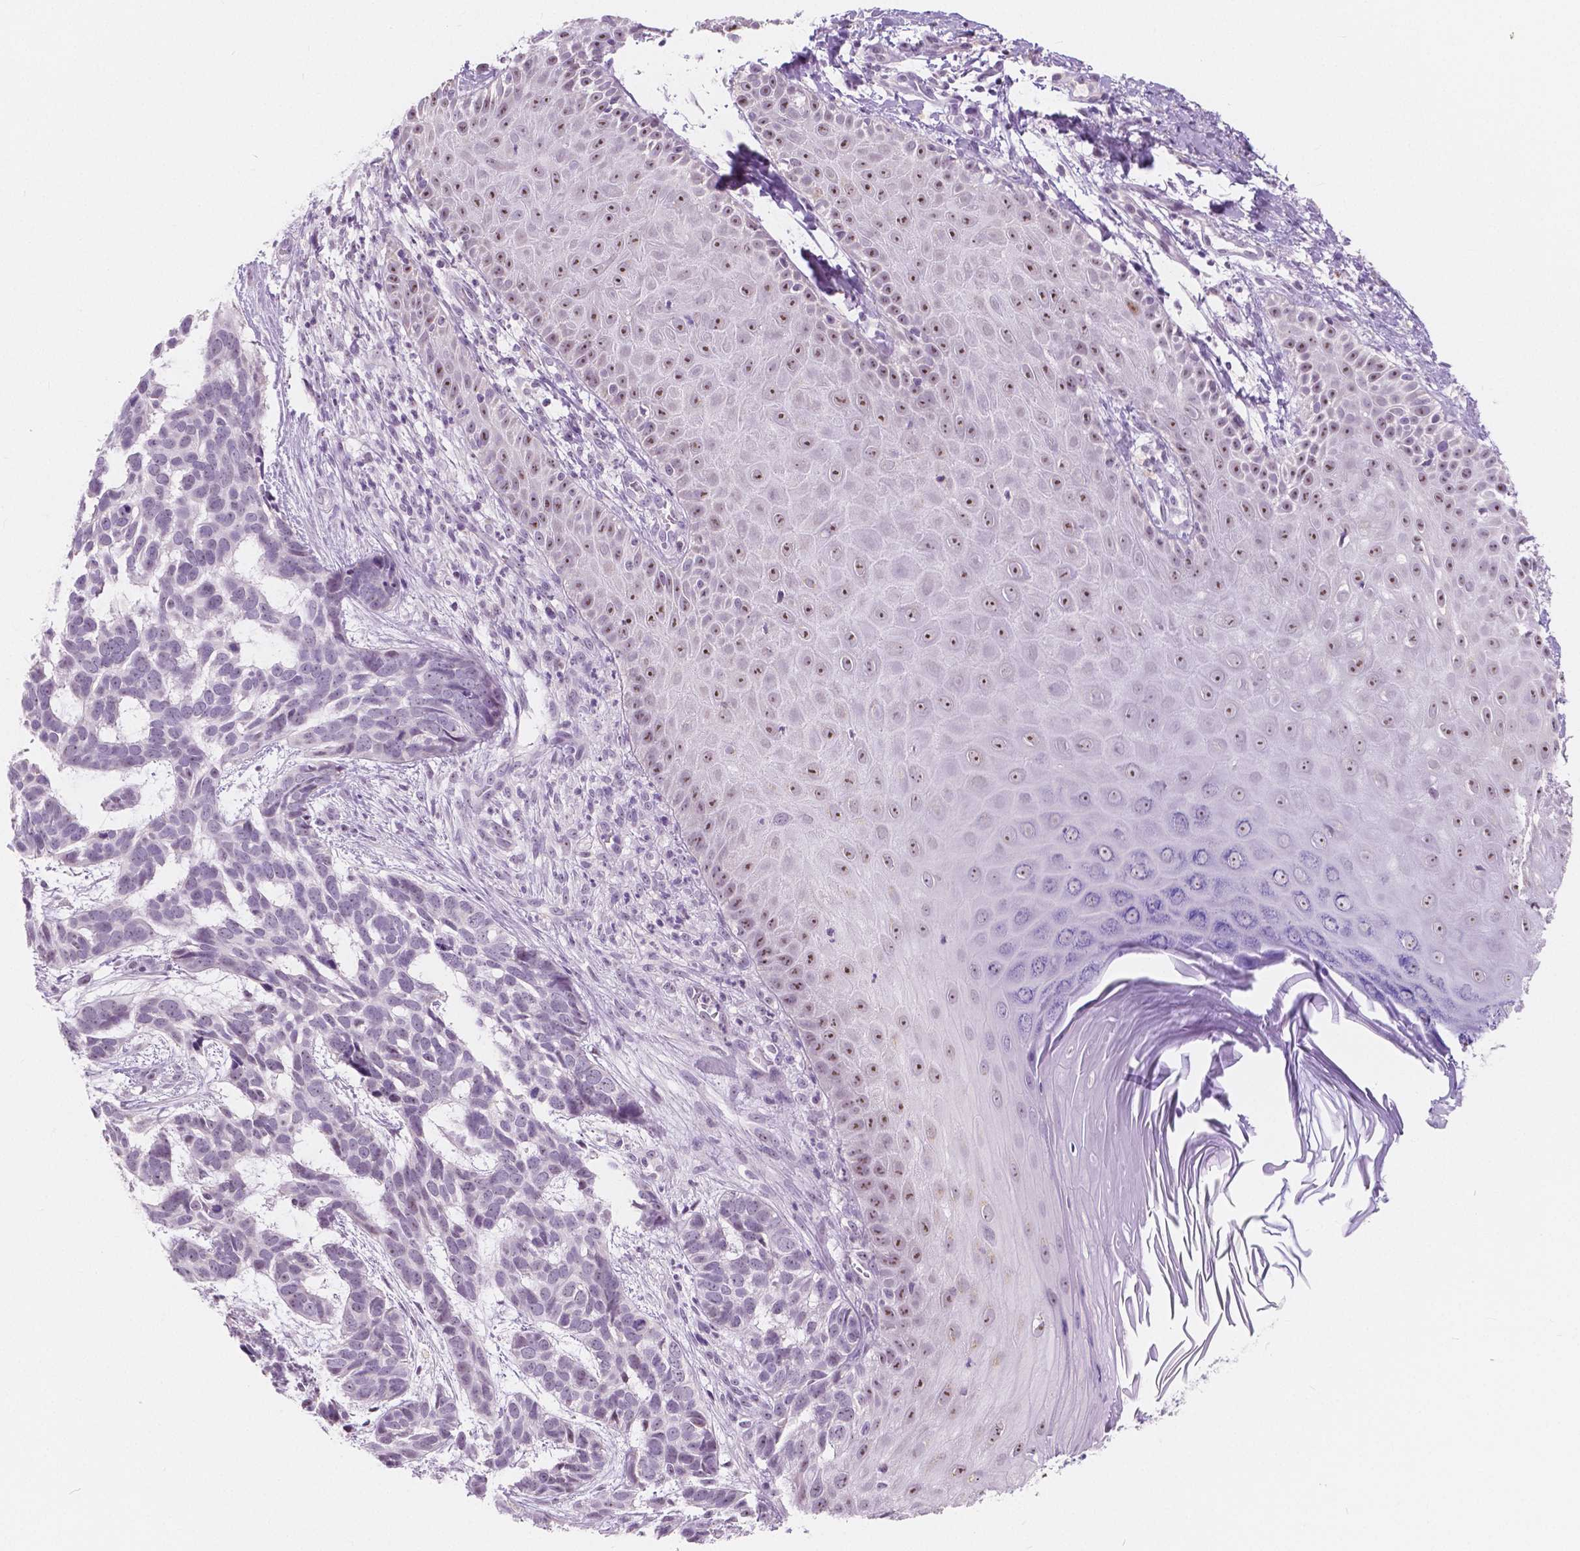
{"staining": {"intensity": "negative", "quantity": "none", "location": "none"}, "tissue": "skin cancer", "cell_type": "Tumor cells", "image_type": "cancer", "snomed": [{"axis": "morphology", "description": "Basal cell carcinoma"}, {"axis": "topography", "description": "Skin"}], "caption": "Photomicrograph shows no significant protein expression in tumor cells of skin cancer (basal cell carcinoma).", "gene": "NOLC1", "patient": {"sex": "male", "age": 78}}